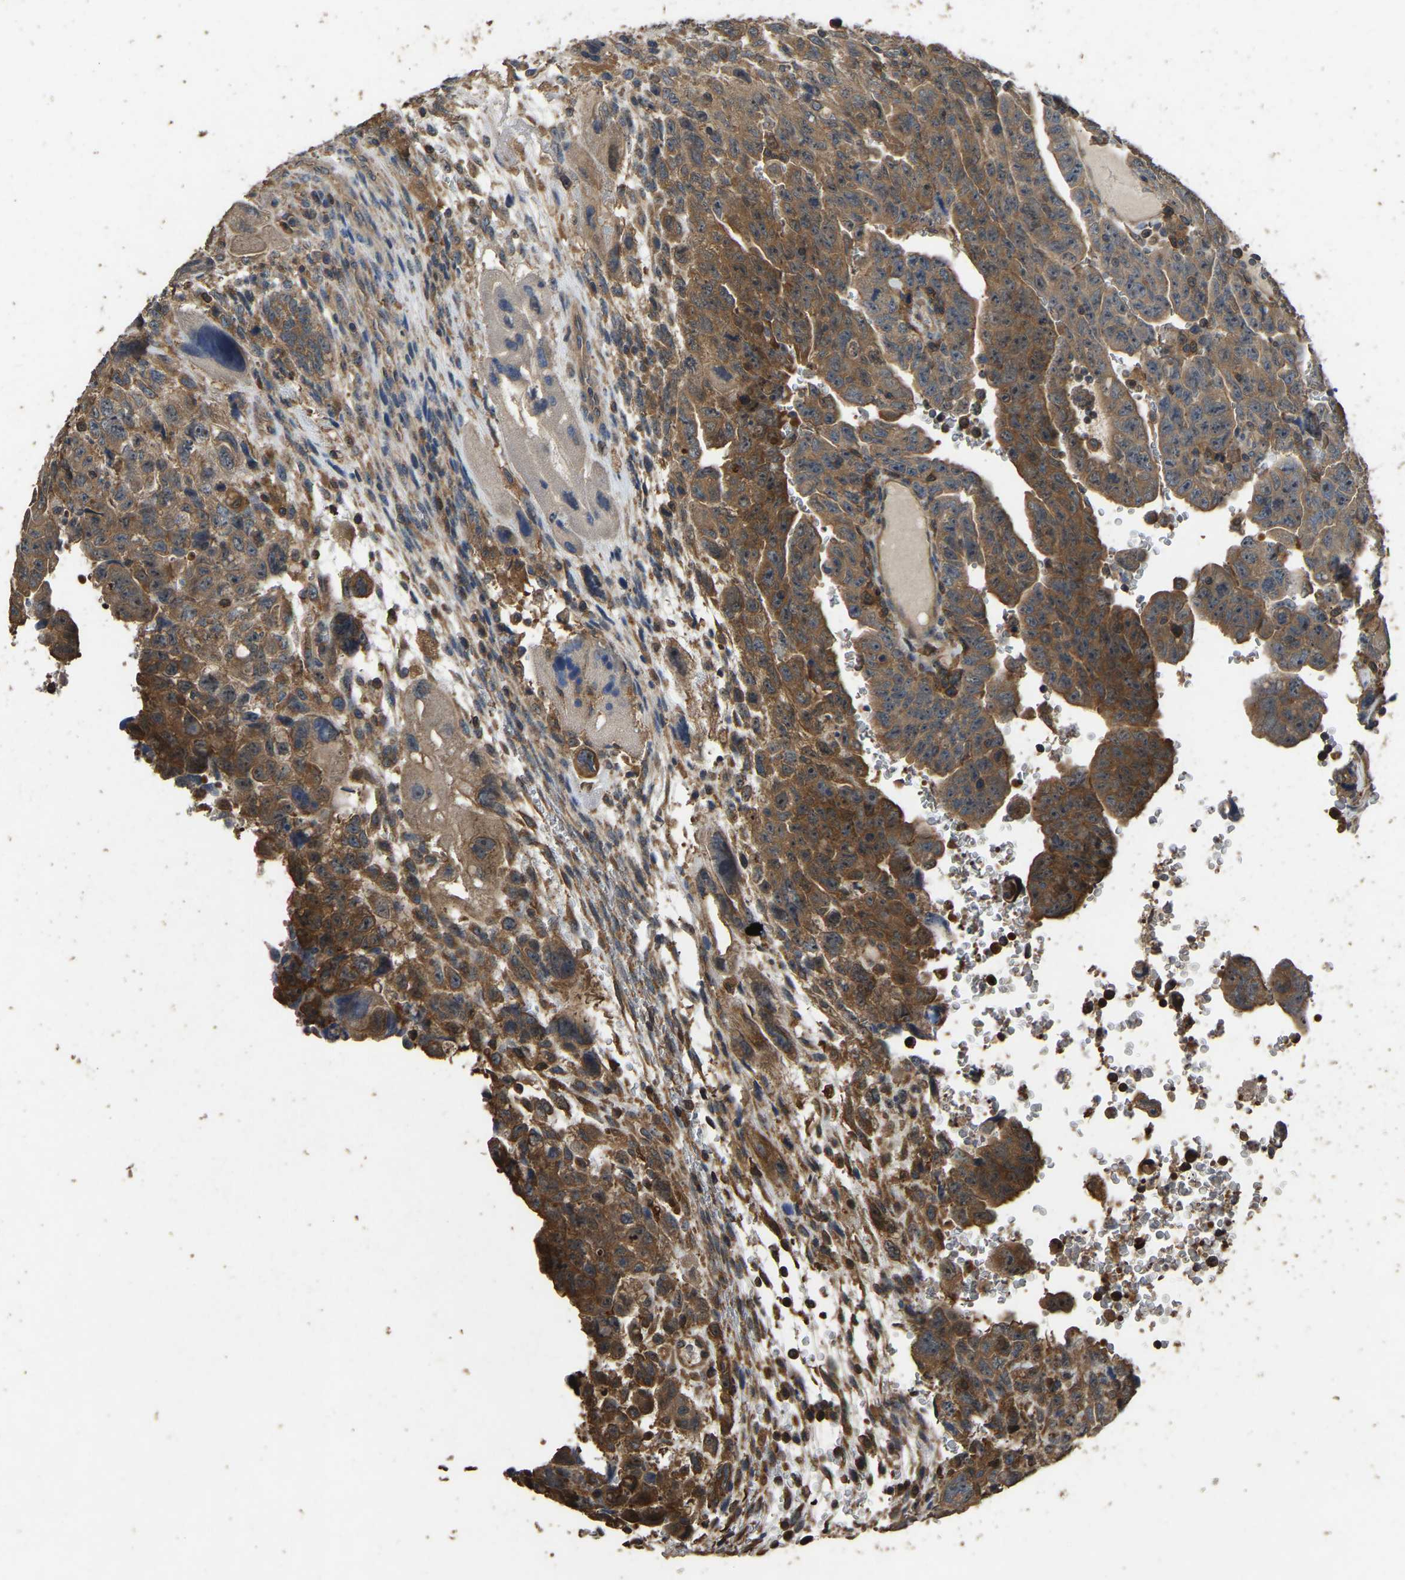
{"staining": {"intensity": "moderate", "quantity": ">75%", "location": "cytoplasmic/membranous"}, "tissue": "testis cancer", "cell_type": "Tumor cells", "image_type": "cancer", "snomed": [{"axis": "morphology", "description": "Carcinoma, Embryonal, NOS"}, {"axis": "topography", "description": "Testis"}], "caption": "DAB (3,3'-diaminobenzidine) immunohistochemical staining of embryonal carcinoma (testis) displays moderate cytoplasmic/membranous protein expression in about >75% of tumor cells.", "gene": "FHIT", "patient": {"sex": "male", "age": 28}}